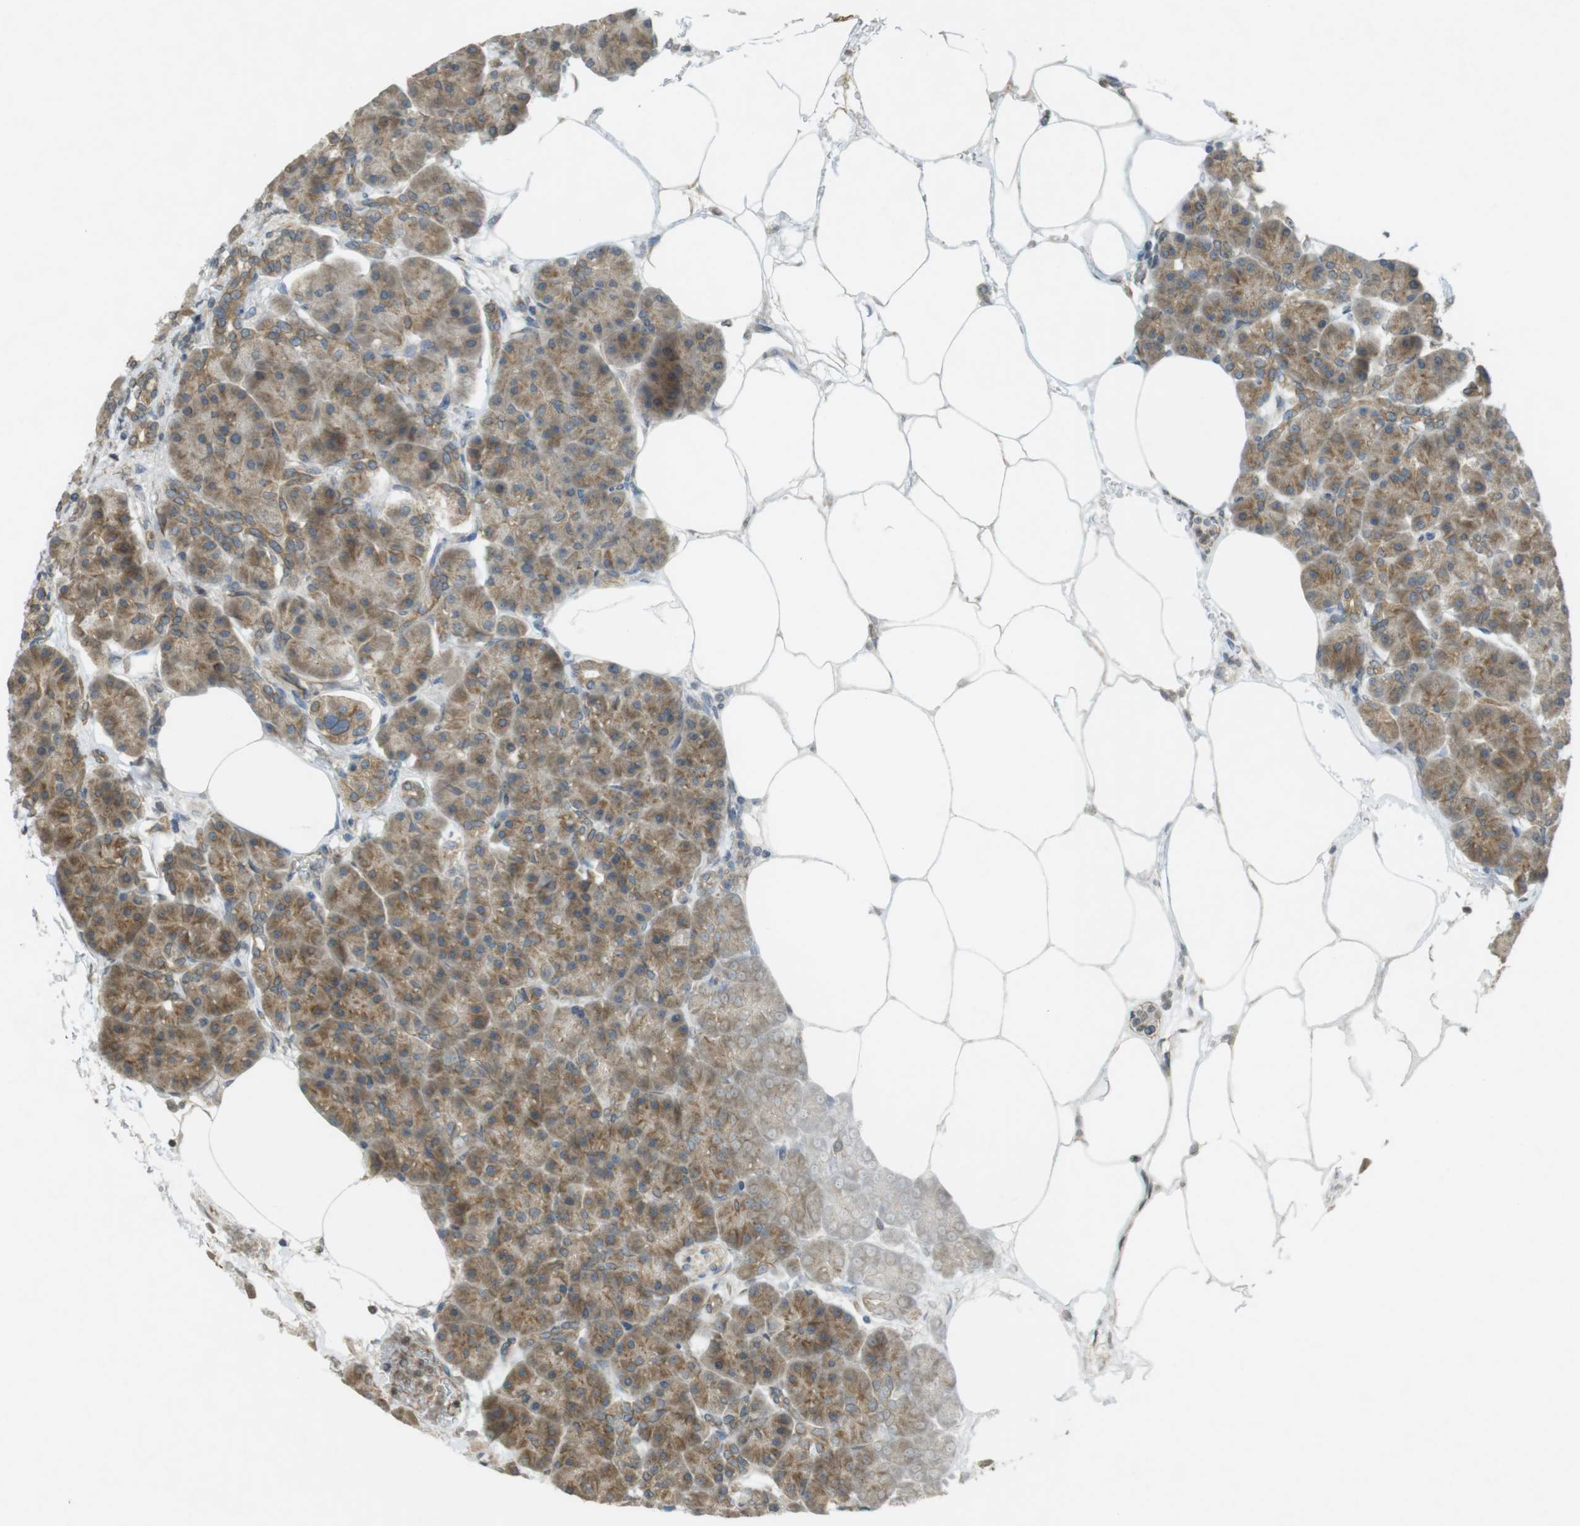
{"staining": {"intensity": "moderate", "quantity": ">75%", "location": "cytoplasmic/membranous"}, "tissue": "pancreas", "cell_type": "Exocrine glandular cells", "image_type": "normal", "snomed": [{"axis": "morphology", "description": "Normal tissue, NOS"}, {"axis": "topography", "description": "Pancreas"}], "caption": "Immunohistochemical staining of unremarkable human pancreas demonstrates >75% levels of moderate cytoplasmic/membranous protein positivity in approximately >75% of exocrine glandular cells.", "gene": "KIF5B", "patient": {"sex": "female", "age": 70}}